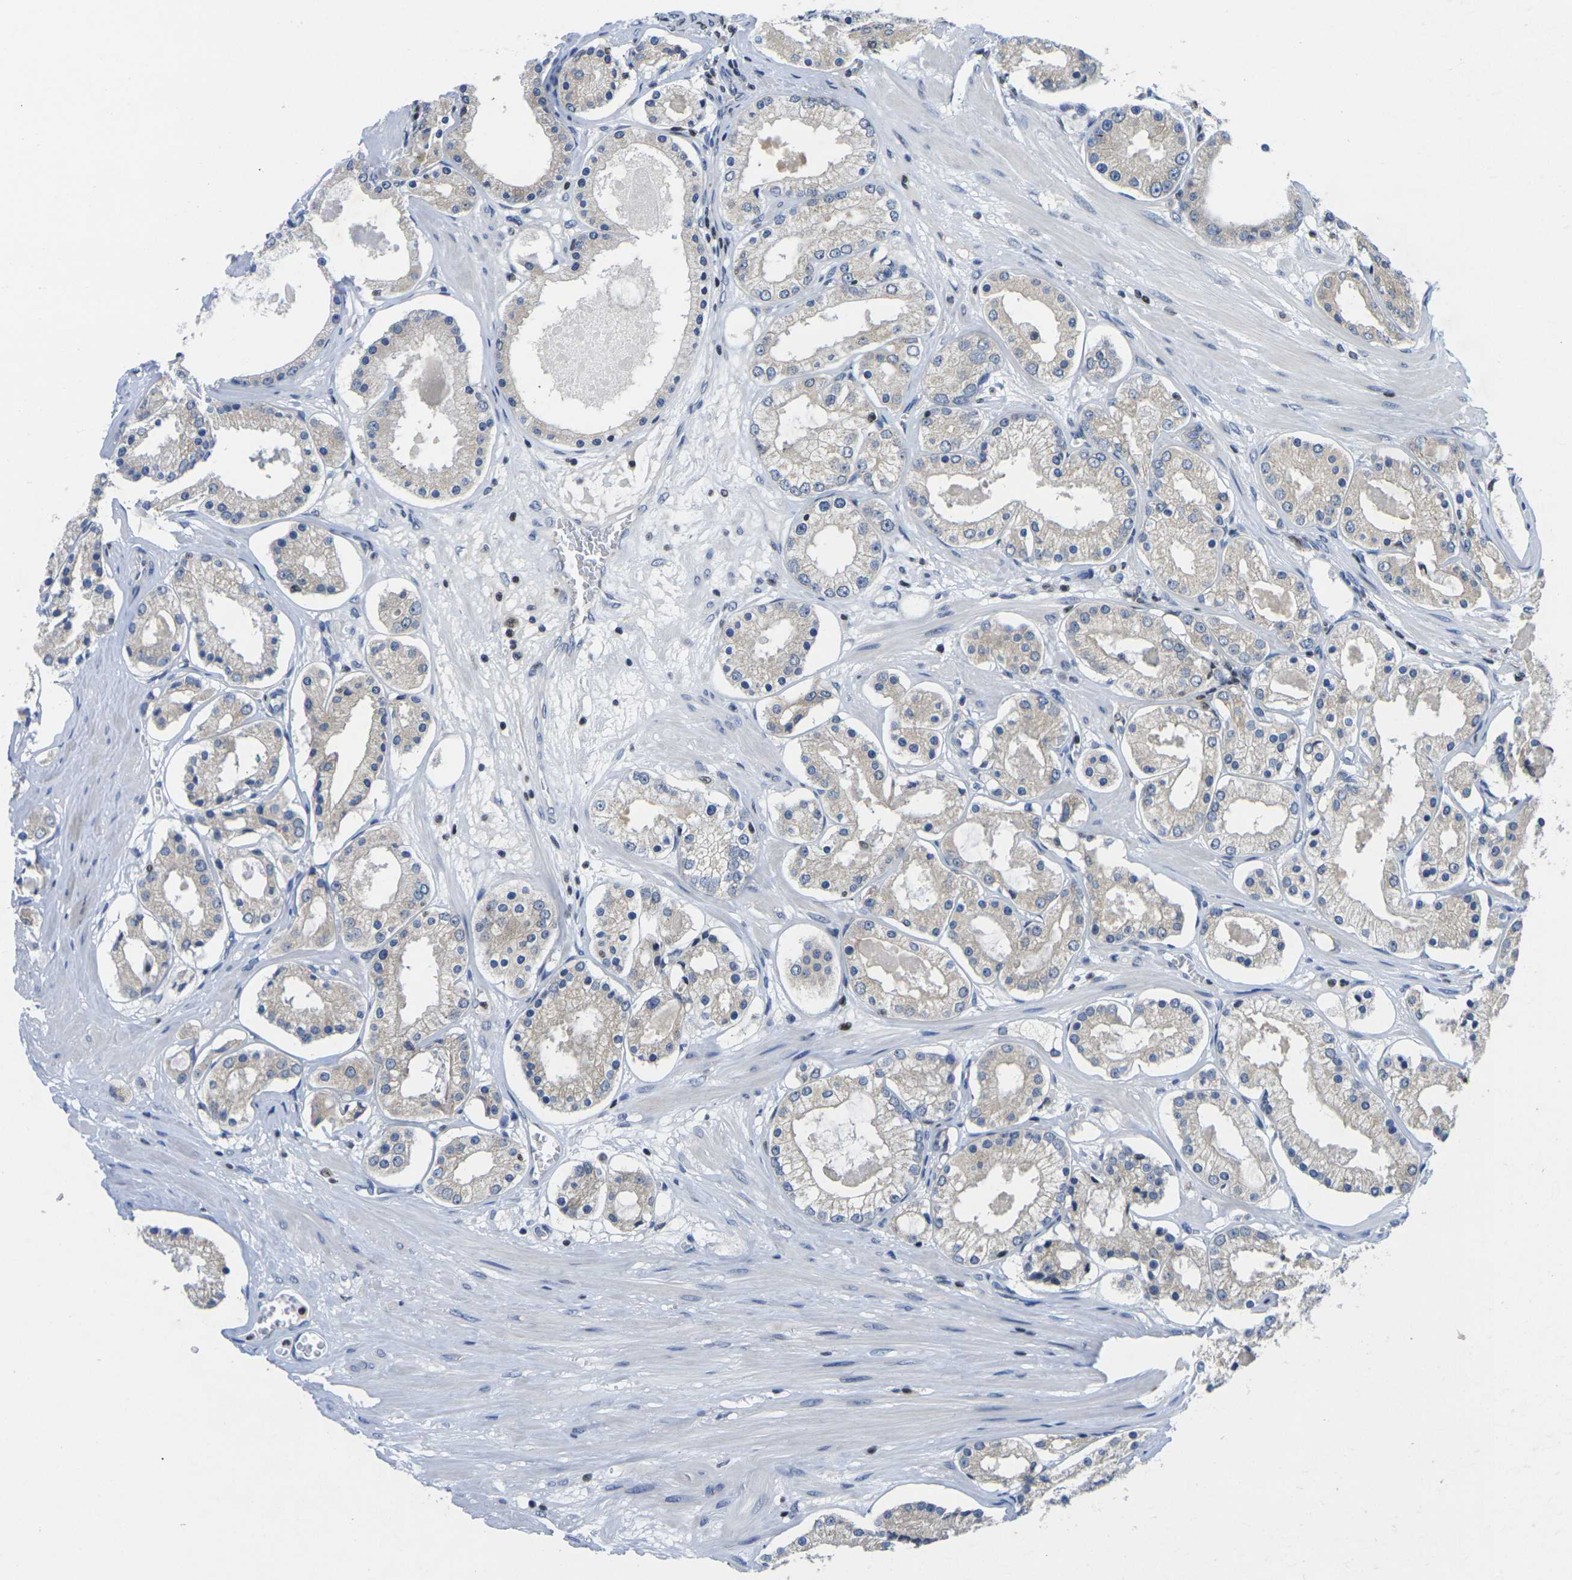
{"staining": {"intensity": "negative", "quantity": "none", "location": "none"}, "tissue": "prostate cancer", "cell_type": "Tumor cells", "image_type": "cancer", "snomed": [{"axis": "morphology", "description": "Adenocarcinoma, High grade"}, {"axis": "topography", "description": "Prostate"}], "caption": "Immunohistochemistry photomicrograph of human prostate high-grade adenocarcinoma stained for a protein (brown), which demonstrates no expression in tumor cells. (DAB (3,3'-diaminobenzidine) immunohistochemistry (IHC) with hematoxylin counter stain).", "gene": "IKZF1", "patient": {"sex": "male", "age": 66}}